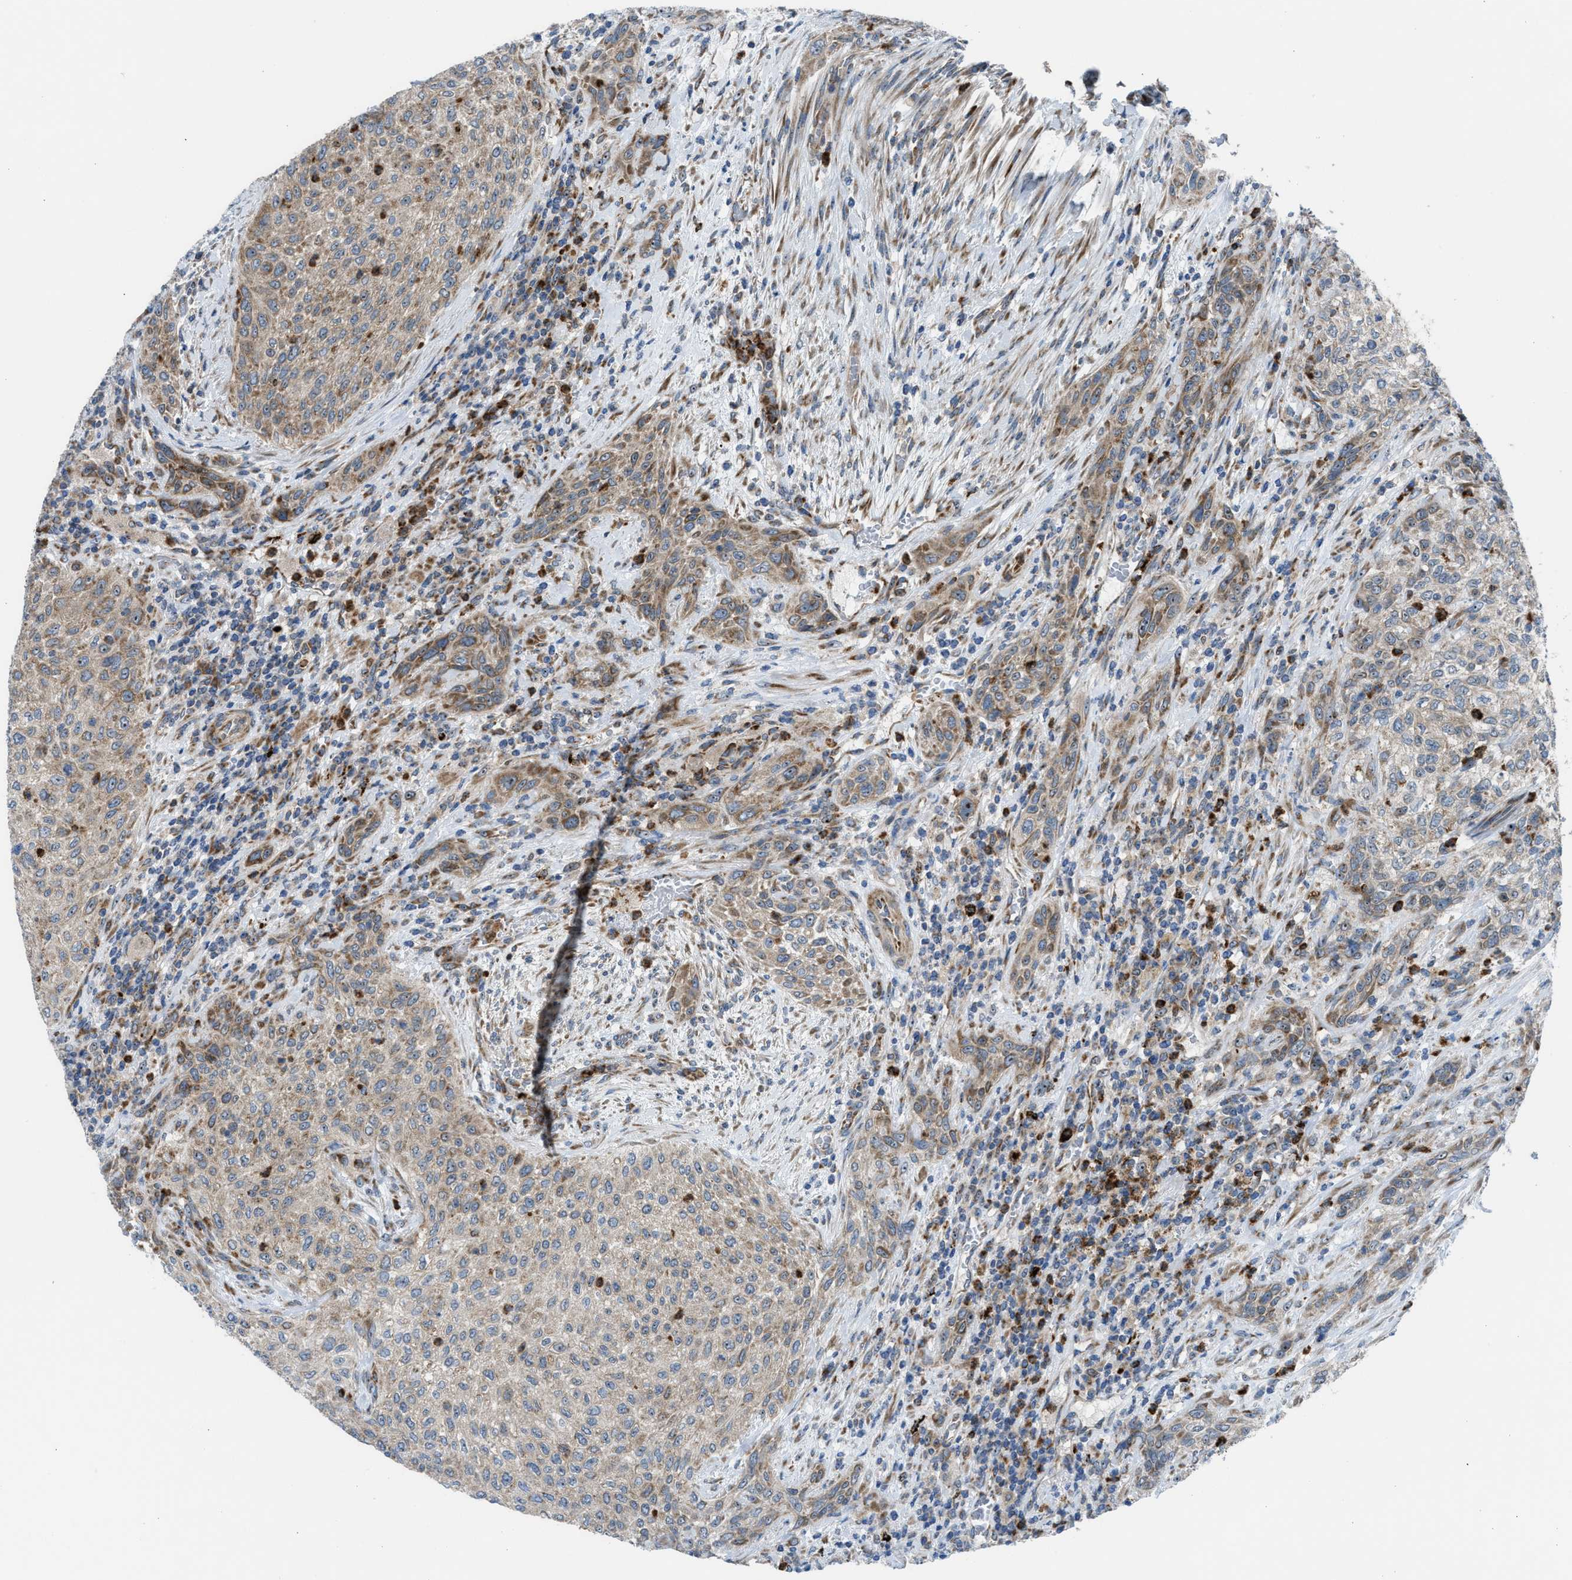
{"staining": {"intensity": "weak", "quantity": ">75%", "location": "cytoplasmic/membranous"}, "tissue": "urothelial cancer", "cell_type": "Tumor cells", "image_type": "cancer", "snomed": [{"axis": "morphology", "description": "Urothelial carcinoma, Low grade"}, {"axis": "morphology", "description": "Urothelial carcinoma, High grade"}, {"axis": "topography", "description": "Urinary bladder"}], "caption": "Human urothelial cancer stained for a protein (brown) demonstrates weak cytoplasmic/membranous positive staining in about >75% of tumor cells.", "gene": "TPH1", "patient": {"sex": "male", "age": 35}}